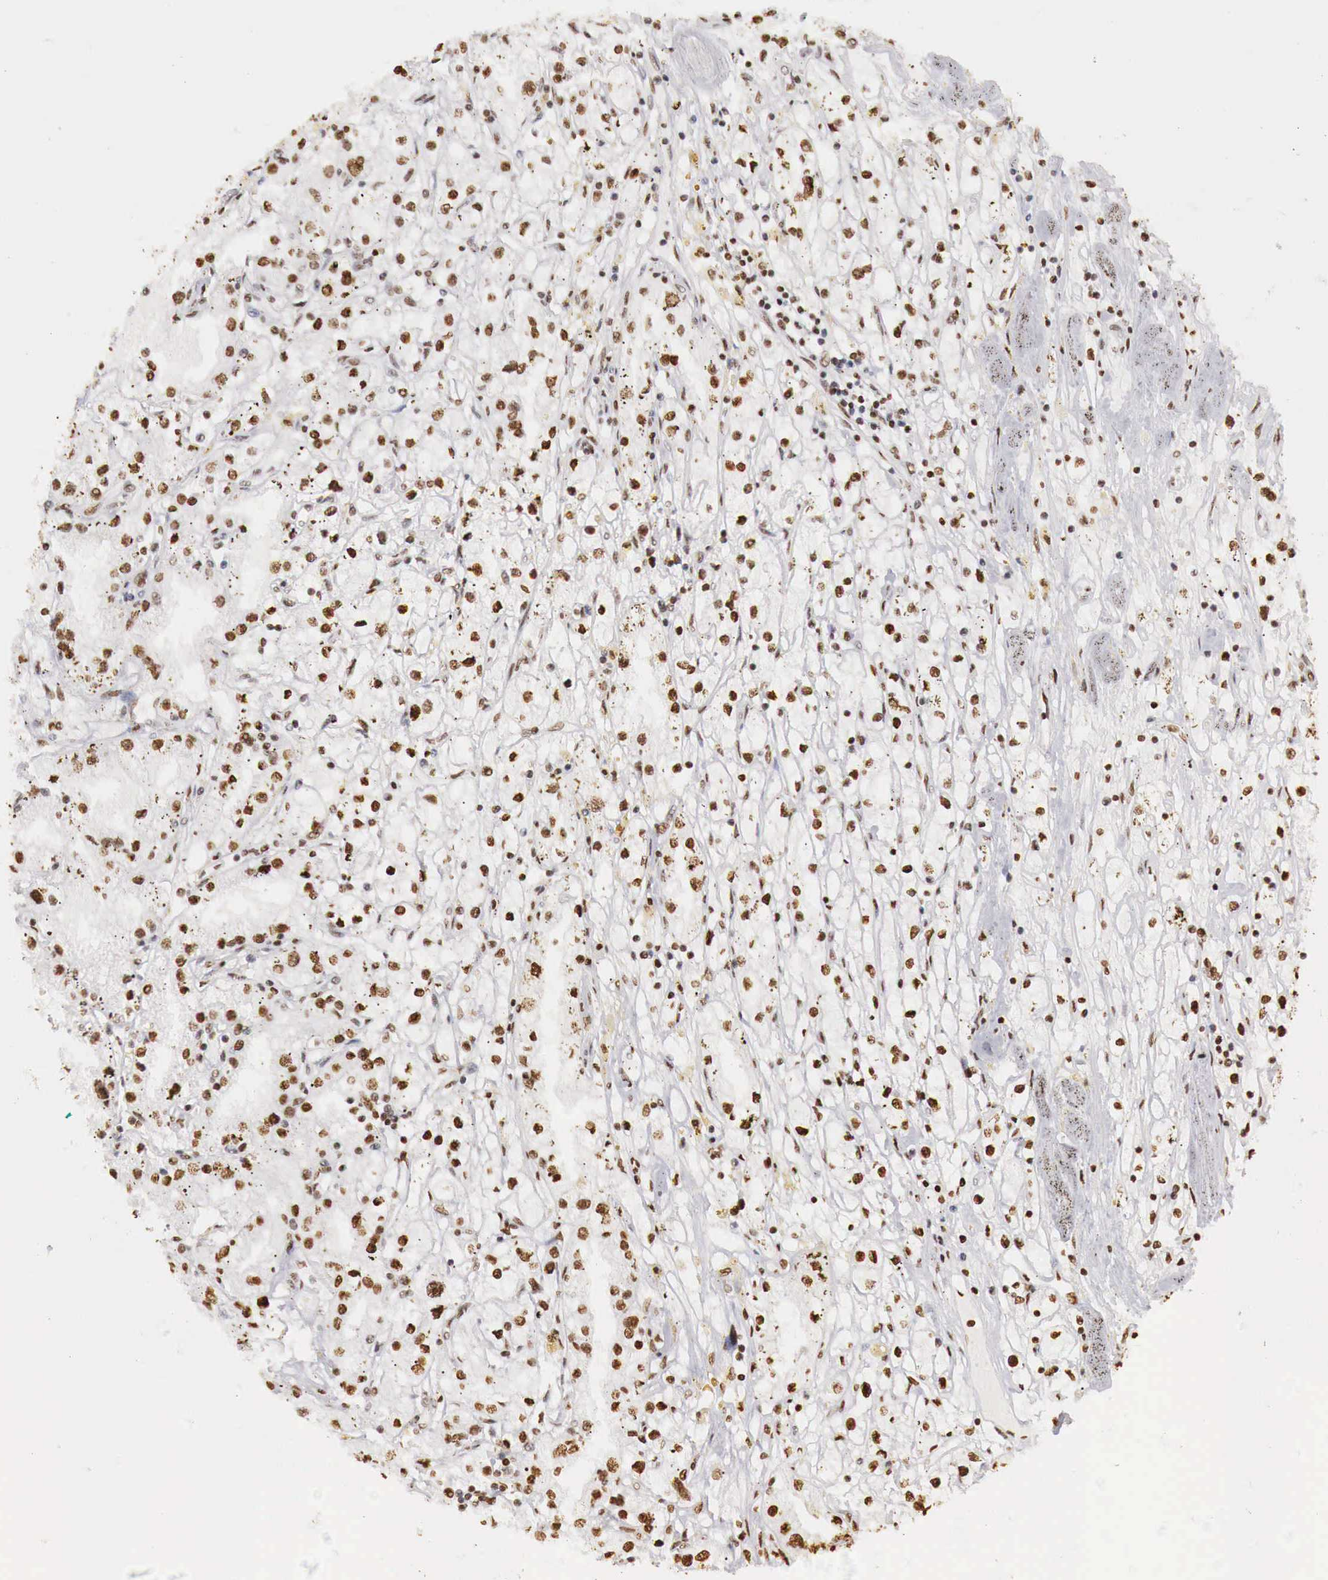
{"staining": {"intensity": "strong", "quantity": ">75%", "location": "nuclear"}, "tissue": "renal cancer", "cell_type": "Tumor cells", "image_type": "cancer", "snomed": [{"axis": "morphology", "description": "Adenocarcinoma, NOS"}, {"axis": "topography", "description": "Kidney"}], "caption": "Renal cancer tissue displays strong nuclear expression in approximately >75% of tumor cells (DAB (3,3'-diaminobenzidine) IHC, brown staining for protein, blue staining for nuclei).", "gene": "DKC1", "patient": {"sex": "male", "age": 56}}